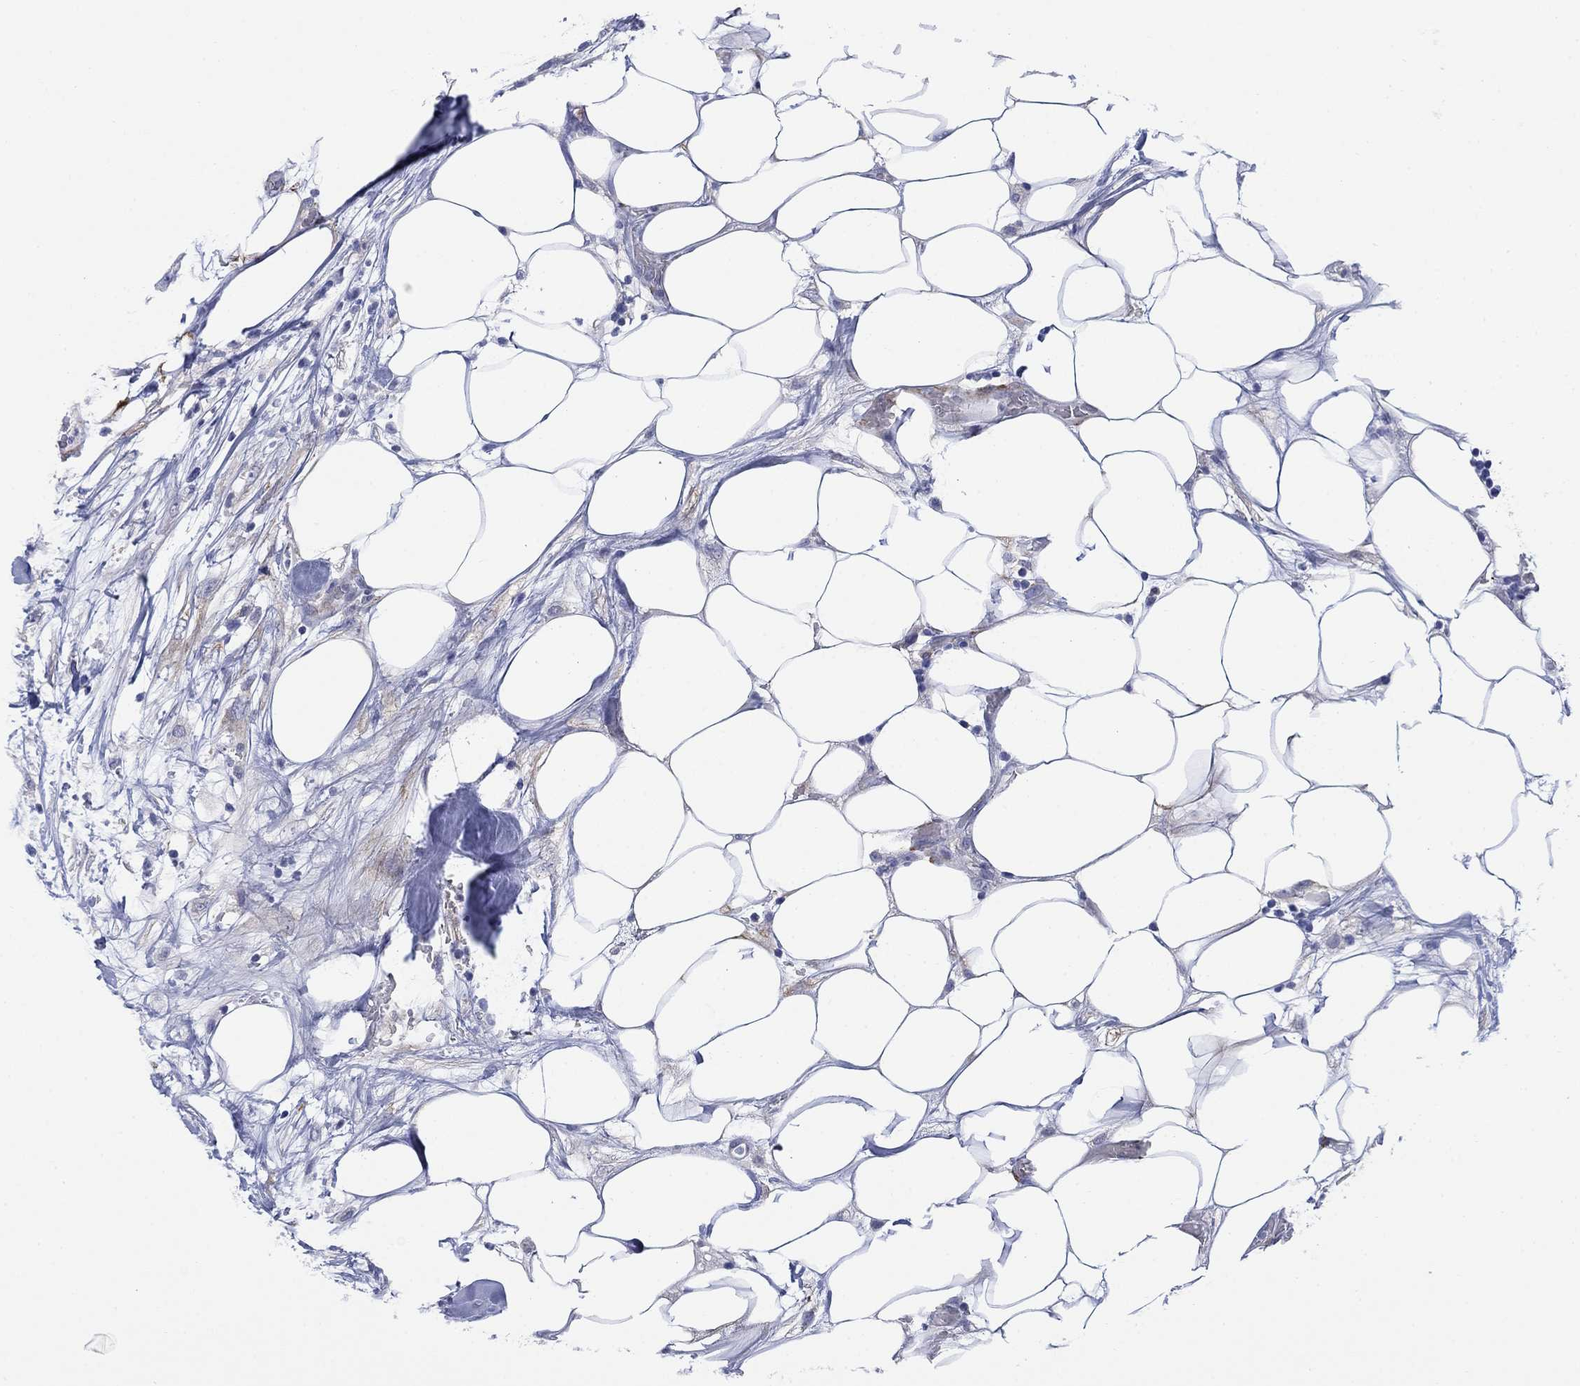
{"staining": {"intensity": "negative", "quantity": "none", "location": "none"}, "tissue": "urothelial cancer", "cell_type": "Tumor cells", "image_type": "cancer", "snomed": [{"axis": "morphology", "description": "Urothelial carcinoma, High grade"}, {"axis": "topography", "description": "Urinary bladder"}], "caption": "Immunohistochemistry (IHC) histopathology image of urothelial carcinoma (high-grade) stained for a protein (brown), which shows no expression in tumor cells.", "gene": "PTPRZ1", "patient": {"sex": "male", "age": 77}}